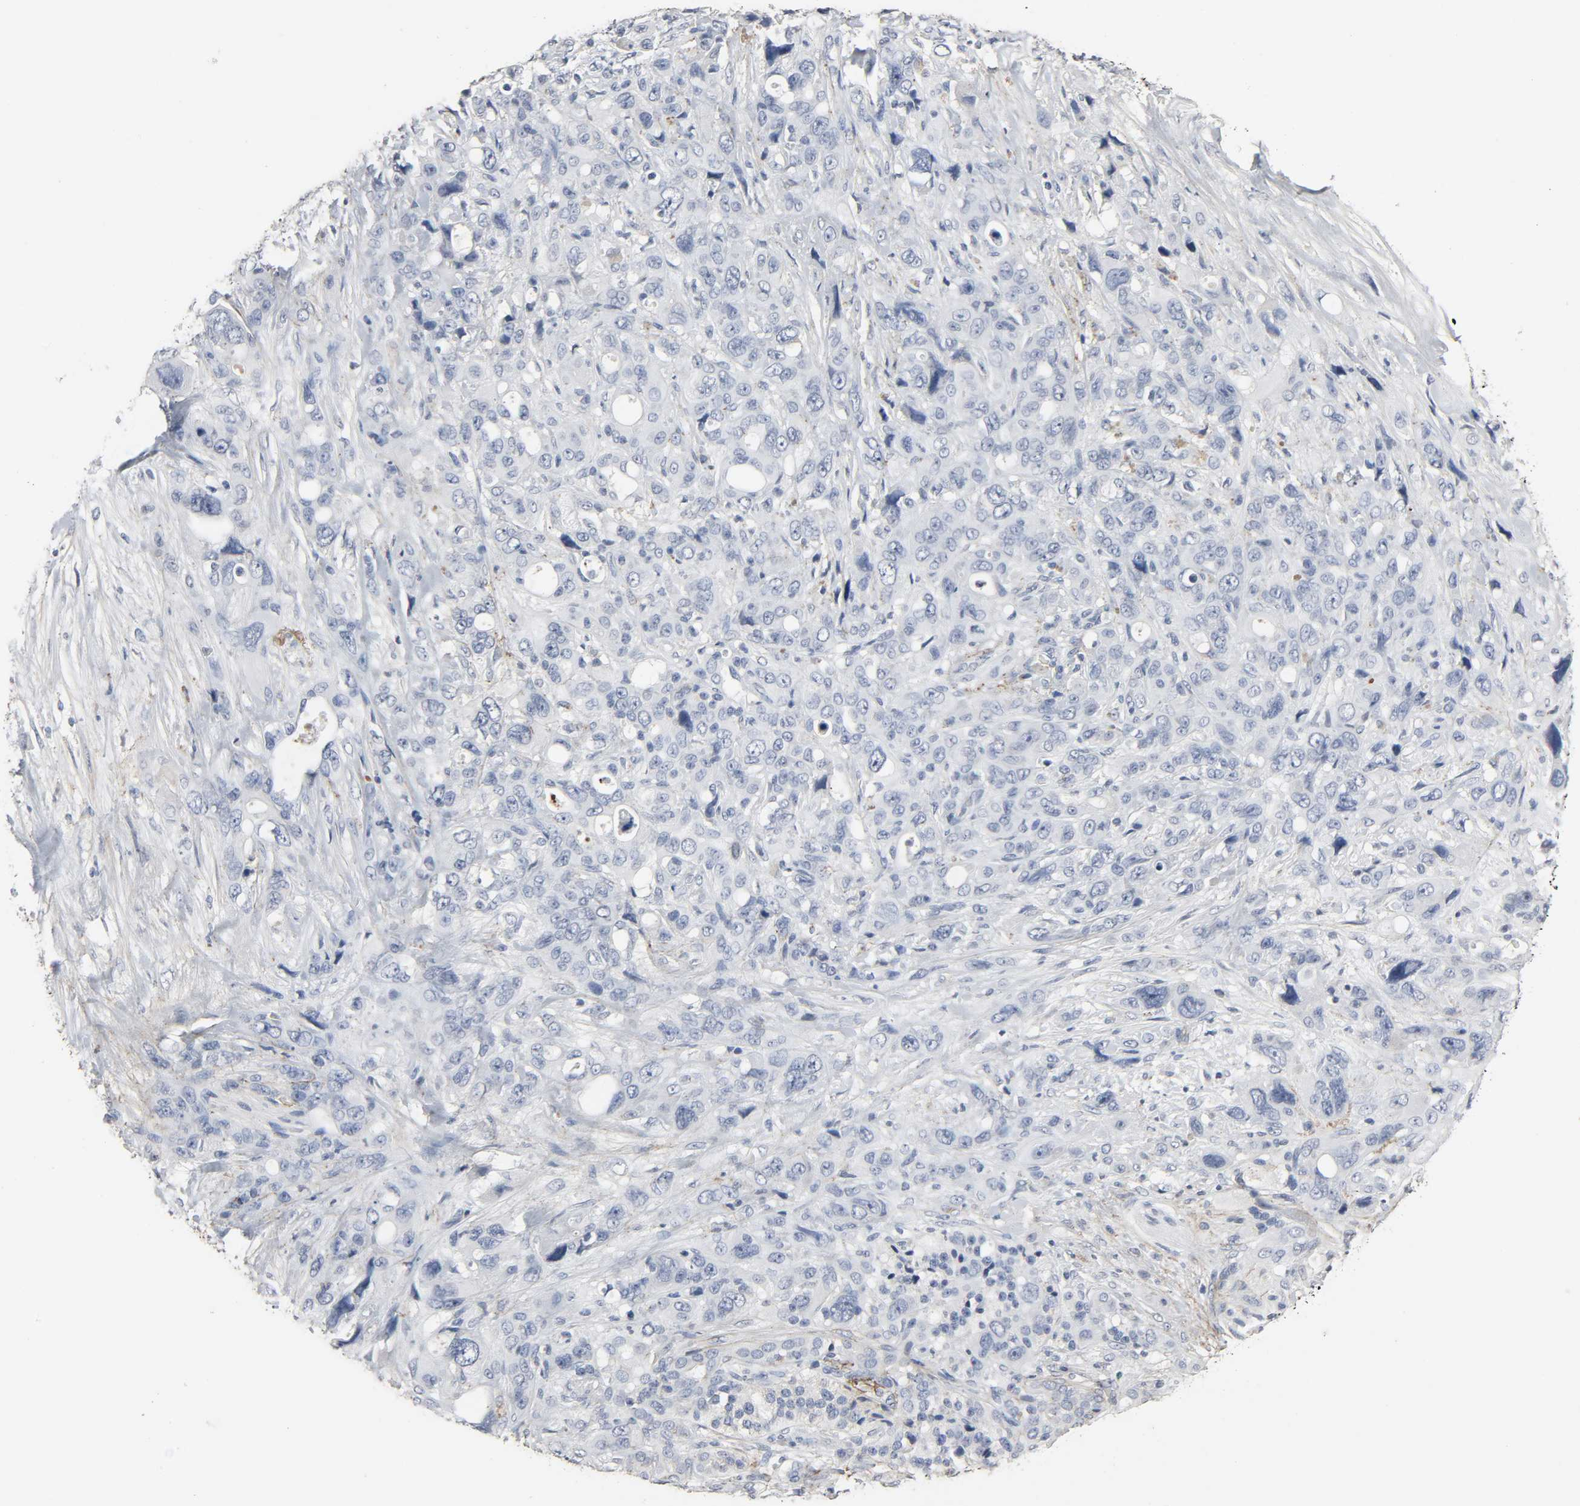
{"staining": {"intensity": "negative", "quantity": "none", "location": "none"}, "tissue": "pancreatic cancer", "cell_type": "Tumor cells", "image_type": "cancer", "snomed": [{"axis": "morphology", "description": "Adenocarcinoma, NOS"}, {"axis": "topography", "description": "Pancreas"}], "caption": "A photomicrograph of pancreatic cancer (adenocarcinoma) stained for a protein displays no brown staining in tumor cells.", "gene": "FBLN5", "patient": {"sex": "male", "age": 46}}